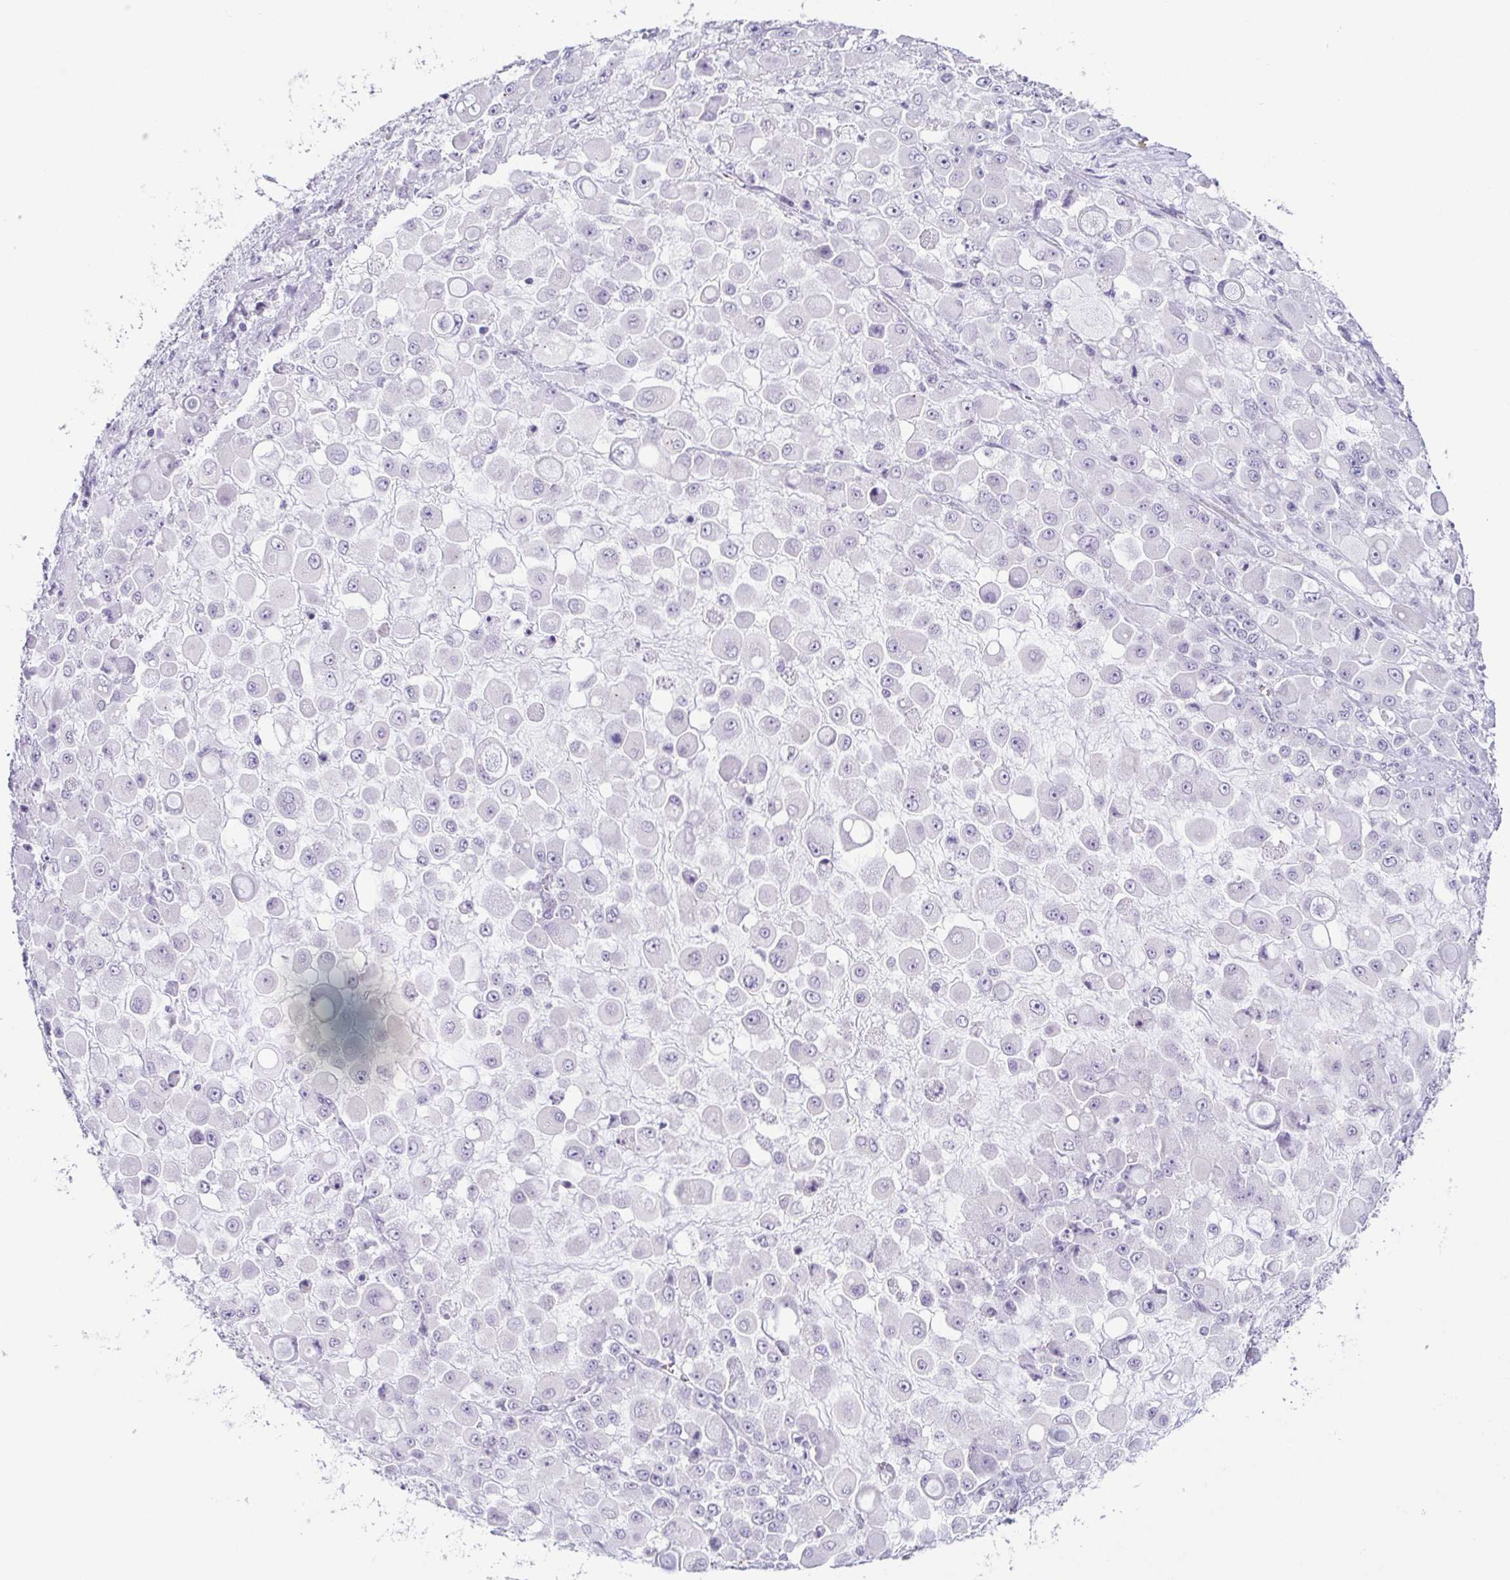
{"staining": {"intensity": "negative", "quantity": "none", "location": "none"}, "tissue": "stomach cancer", "cell_type": "Tumor cells", "image_type": "cancer", "snomed": [{"axis": "morphology", "description": "Adenocarcinoma, NOS"}, {"axis": "topography", "description": "Stomach"}], "caption": "Tumor cells are negative for protein expression in human stomach cancer (adenocarcinoma).", "gene": "TCF3", "patient": {"sex": "female", "age": 76}}